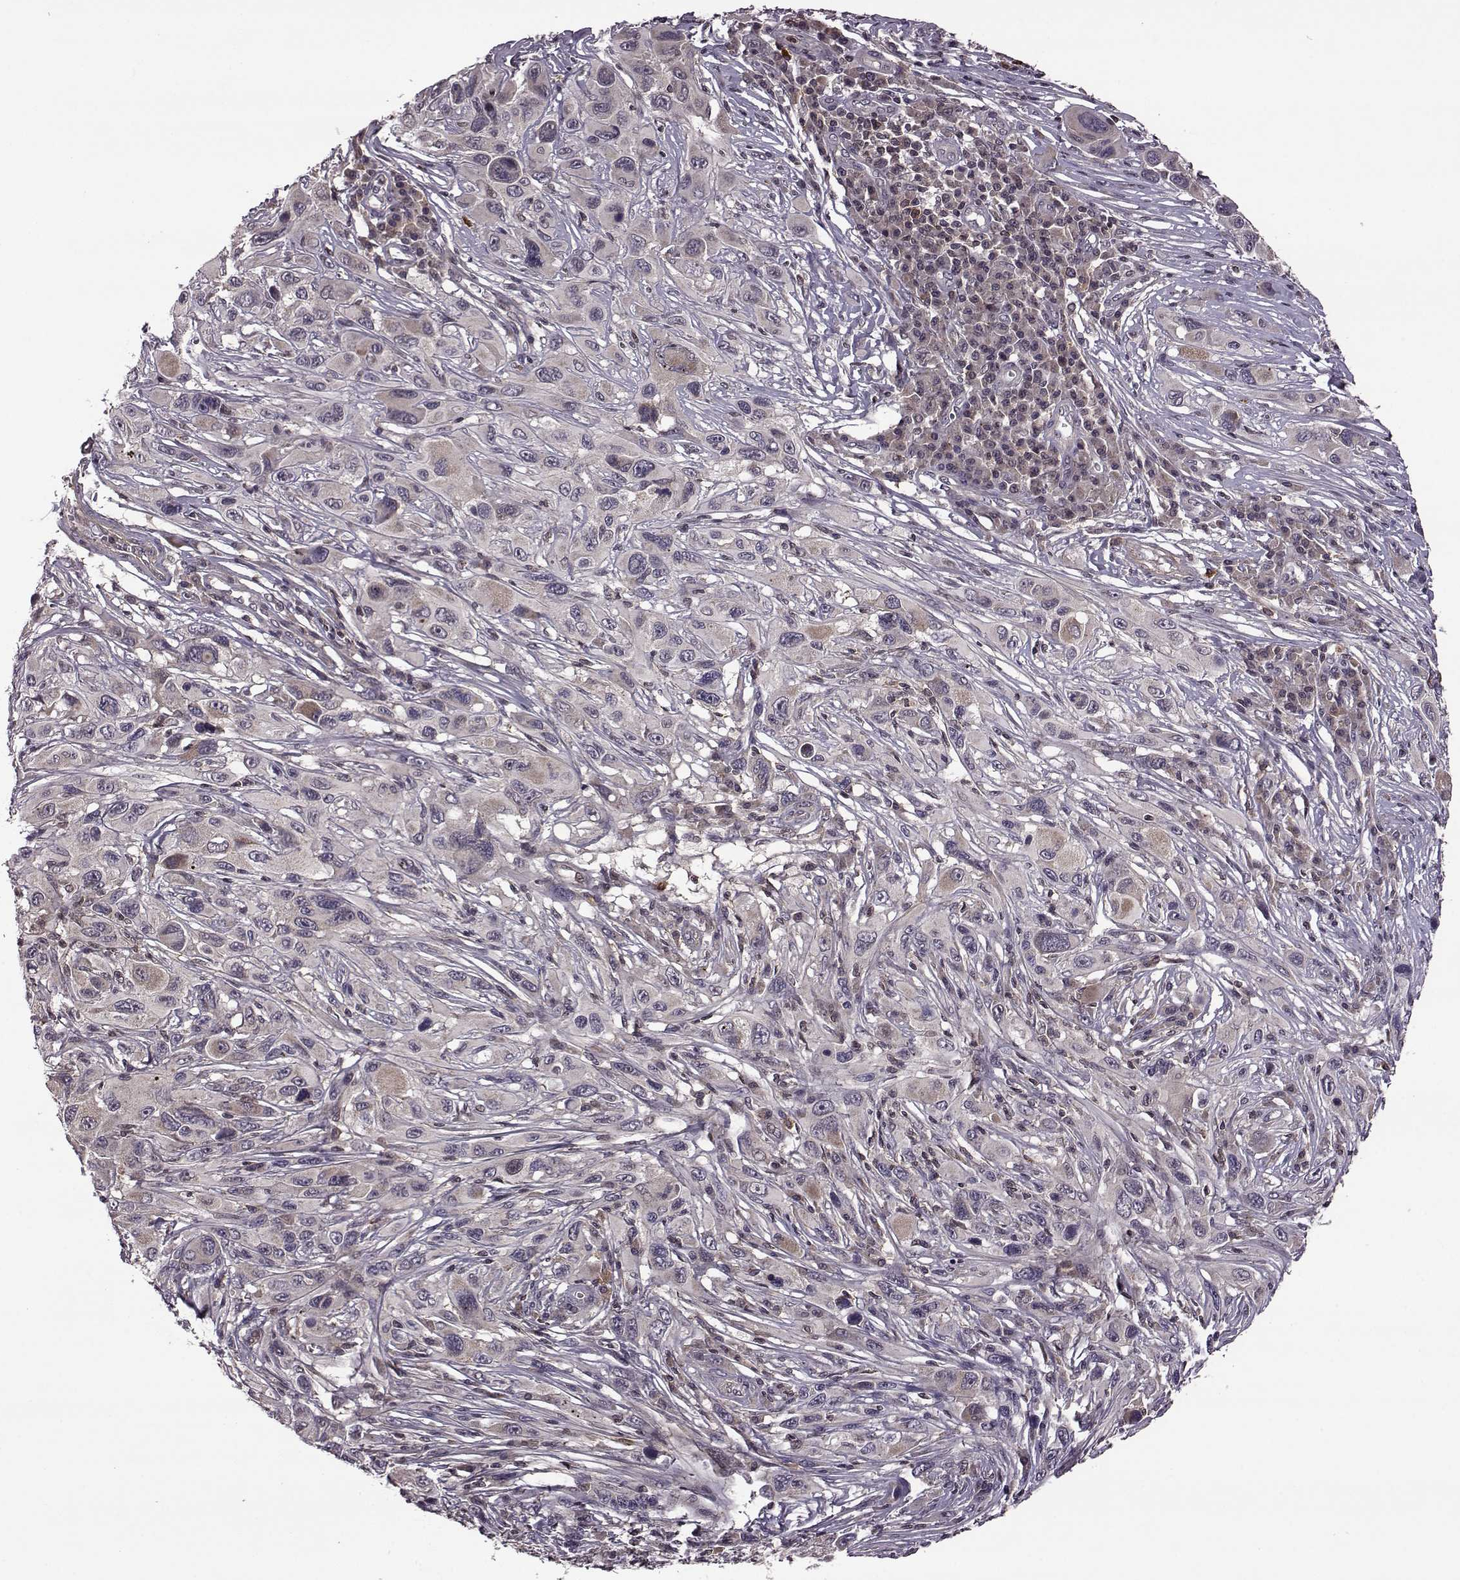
{"staining": {"intensity": "weak", "quantity": "<25%", "location": "cytoplasmic/membranous"}, "tissue": "melanoma", "cell_type": "Tumor cells", "image_type": "cancer", "snomed": [{"axis": "morphology", "description": "Malignant melanoma, NOS"}, {"axis": "topography", "description": "Skin"}], "caption": "Immunohistochemical staining of malignant melanoma reveals no significant expression in tumor cells.", "gene": "TRMU", "patient": {"sex": "male", "age": 53}}